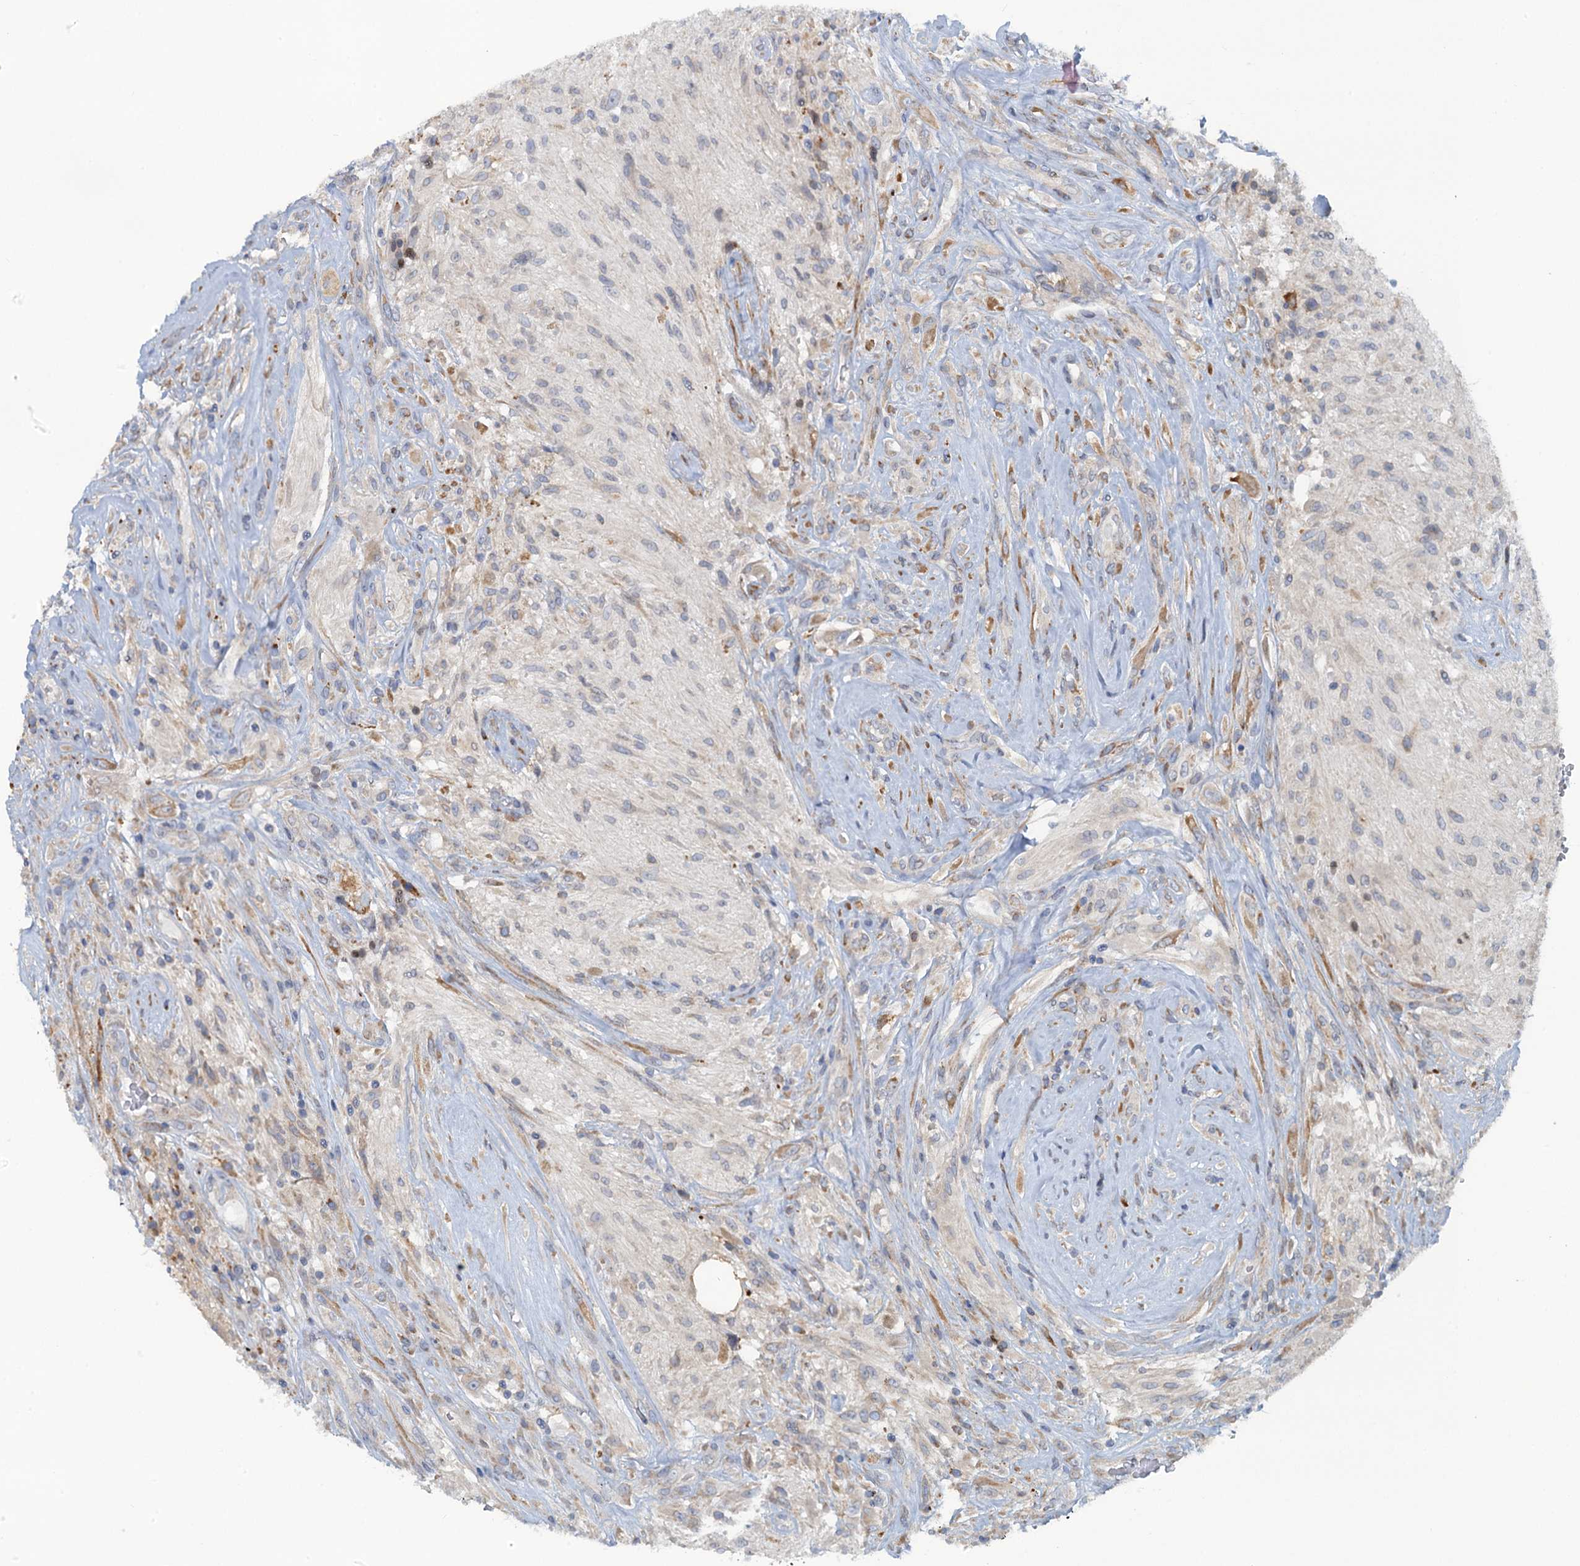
{"staining": {"intensity": "negative", "quantity": "none", "location": "none"}, "tissue": "glioma", "cell_type": "Tumor cells", "image_type": "cancer", "snomed": [{"axis": "morphology", "description": "Glioma, malignant, High grade"}, {"axis": "topography", "description": "Brain"}], "caption": "IHC histopathology image of neoplastic tissue: malignant glioma (high-grade) stained with DAB (3,3'-diaminobenzidine) shows no significant protein expression in tumor cells.", "gene": "POGLUT3", "patient": {"sex": "male", "age": 56}}